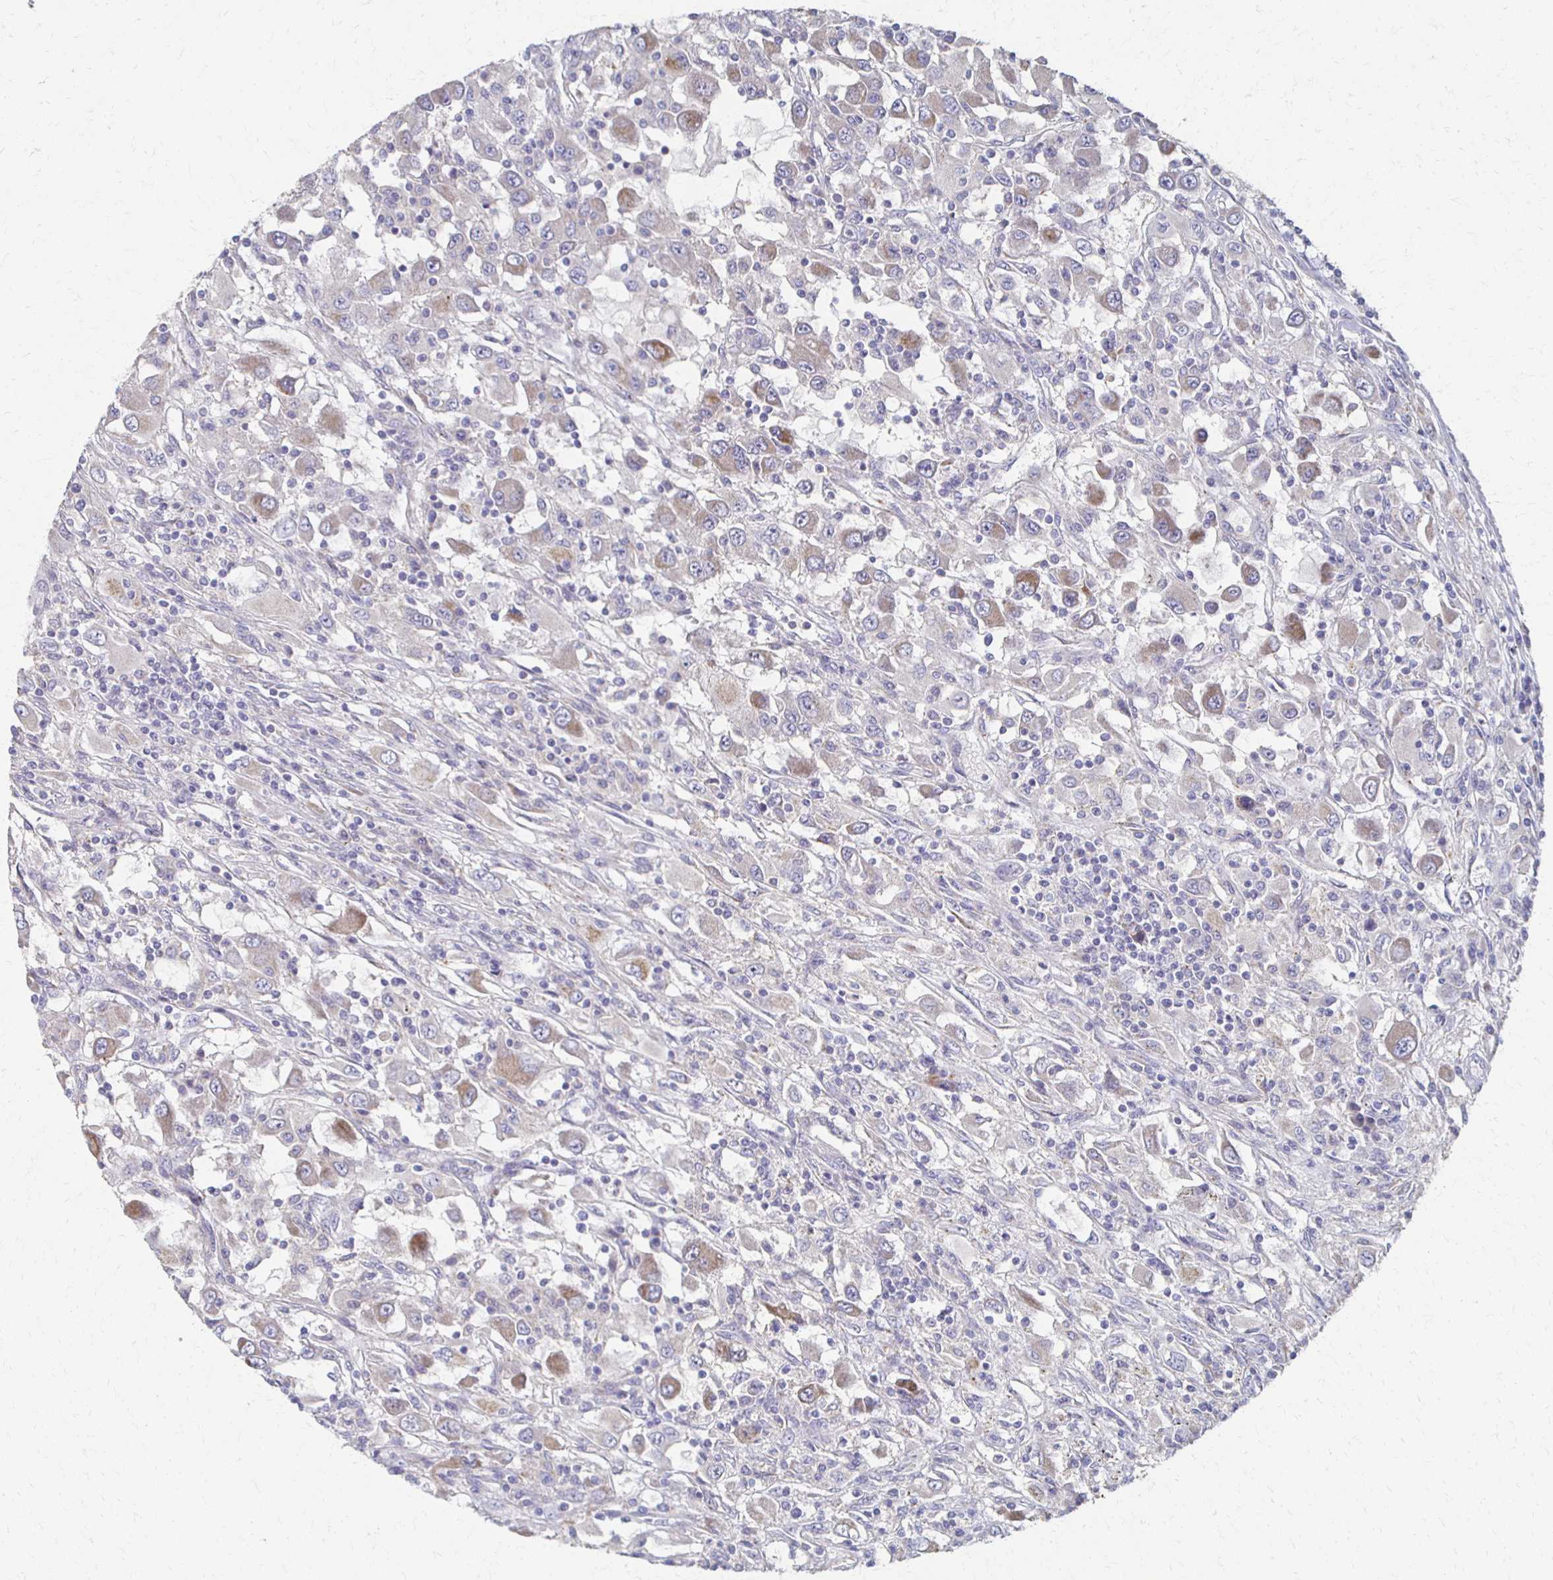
{"staining": {"intensity": "moderate", "quantity": "<25%", "location": "cytoplasmic/membranous"}, "tissue": "renal cancer", "cell_type": "Tumor cells", "image_type": "cancer", "snomed": [{"axis": "morphology", "description": "Adenocarcinoma, NOS"}, {"axis": "topography", "description": "Kidney"}], "caption": "This is a micrograph of immunohistochemistry staining of adenocarcinoma (renal), which shows moderate staining in the cytoplasmic/membranous of tumor cells.", "gene": "CX3CR1", "patient": {"sex": "female", "age": 67}}